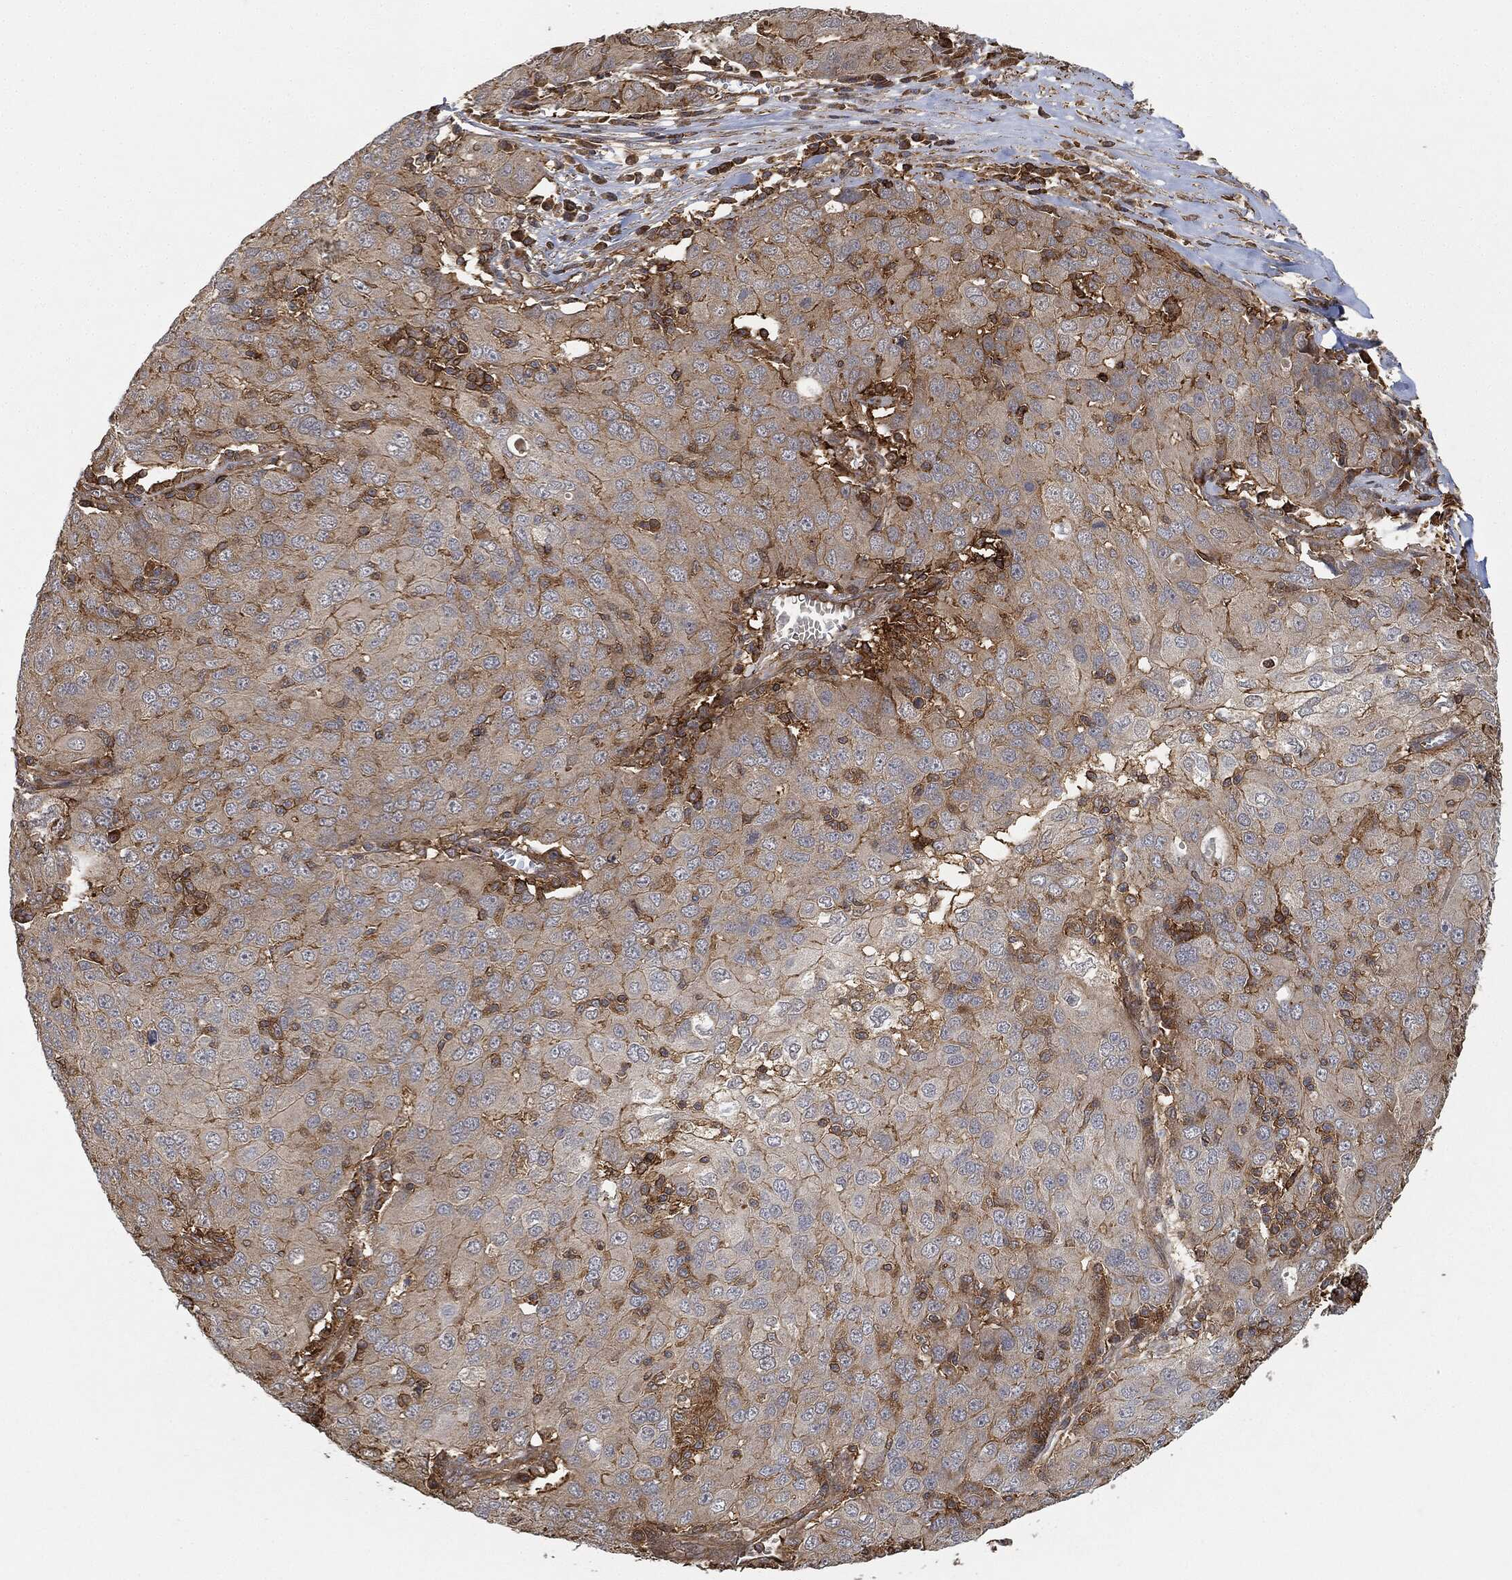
{"staining": {"intensity": "moderate", "quantity": "<25%", "location": "cytoplasmic/membranous"}, "tissue": "ovarian cancer", "cell_type": "Tumor cells", "image_type": "cancer", "snomed": [{"axis": "morphology", "description": "Carcinoma, endometroid"}, {"axis": "topography", "description": "Ovary"}], "caption": "A micrograph of human ovarian cancer (endometroid carcinoma) stained for a protein demonstrates moderate cytoplasmic/membranous brown staining in tumor cells. The protein is shown in brown color, while the nuclei are stained blue.", "gene": "TPT1", "patient": {"sex": "female", "age": 50}}